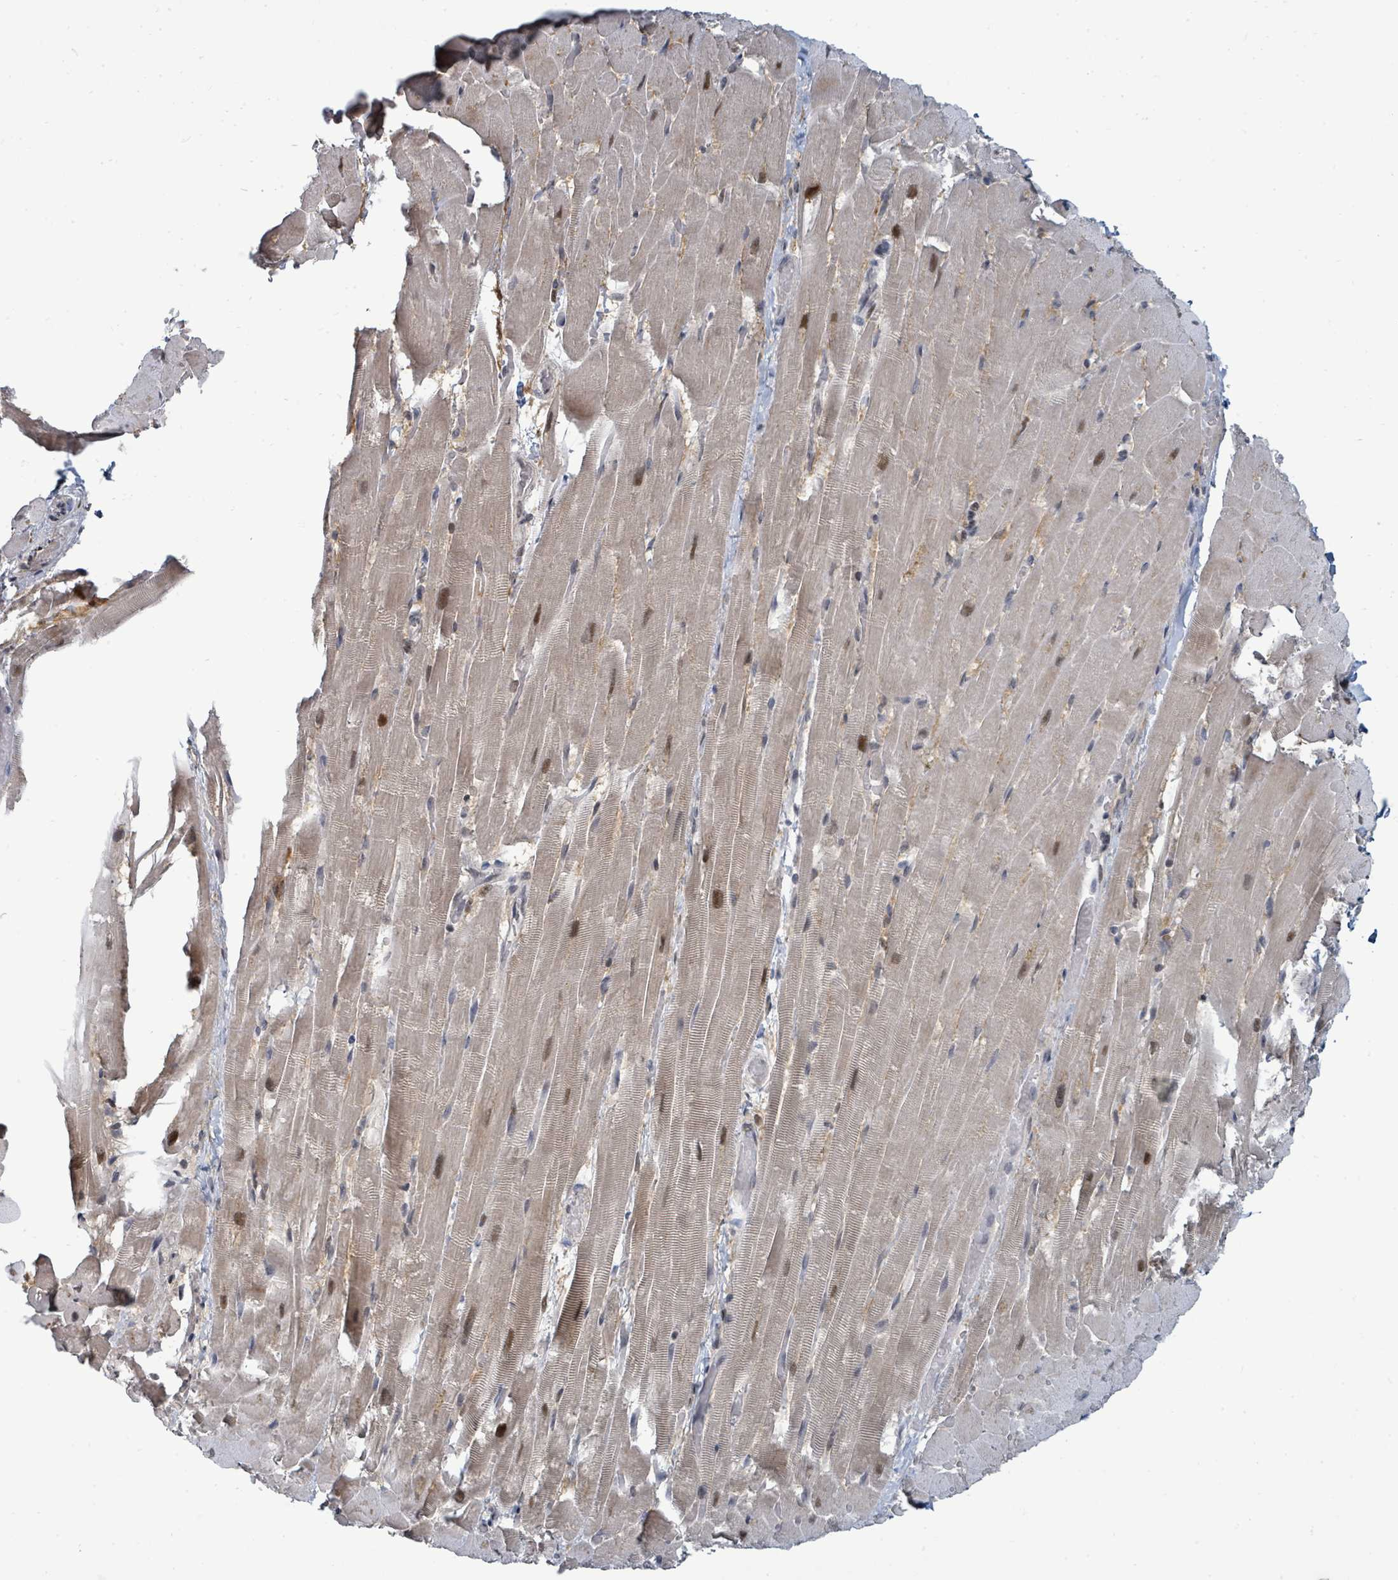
{"staining": {"intensity": "moderate", "quantity": "<25%", "location": "nuclear"}, "tissue": "heart muscle", "cell_type": "Cardiomyocytes", "image_type": "normal", "snomed": [{"axis": "morphology", "description": "Normal tissue, NOS"}, {"axis": "topography", "description": "Heart"}], "caption": "This micrograph displays unremarkable heart muscle stained with immunohistochemistry to label a protein in brown. The nuclear of cardiomyocytes show moderate positivity for the protein. Nuclei are counter-stained blue.", "gene": "UCK1", "patient": {"sex": "male", "age": 37}}